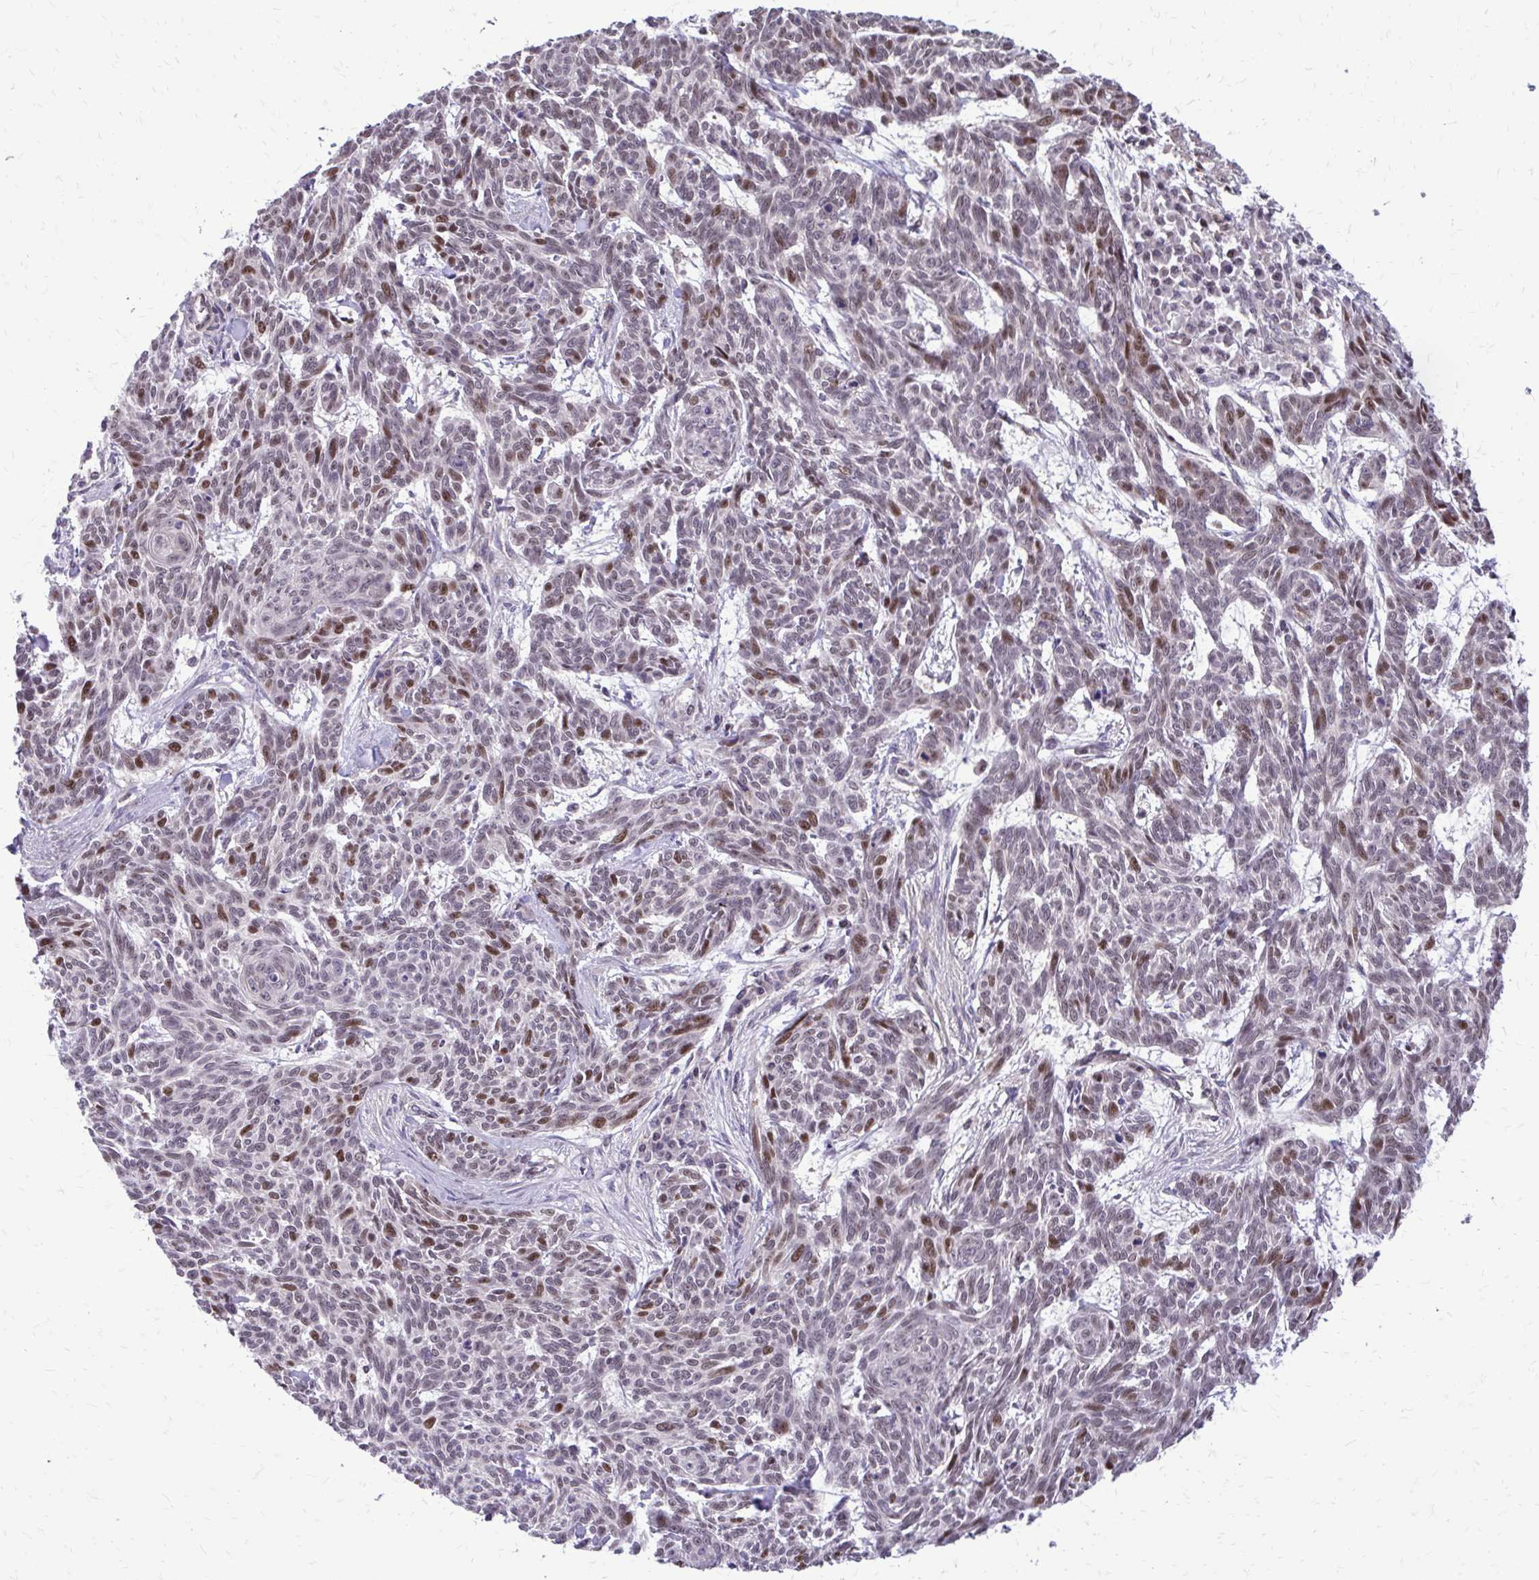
{"staining": {"intensity": "moderate", "quantity": "<25%", "location": "nuclear"}, "tissue": "skin cancer", "cell_type": "Tumor cells", "image_type": "cancer", "snomed": [{"axis": "morphology", "description": "Basal cell carcinoma"}, {"axis": "topography", "description": "Skin"}], "caption": "Tumor cells show low levels of moderate nuclear expression in about <25% of cells in skin cancer. (Stains: DAB in brown, nuclei in blue, Microscopy: brightfield microscopy at high magnification).", "gene": "ANKRD30B", "patient": {"sex": "female", "age": 93}}